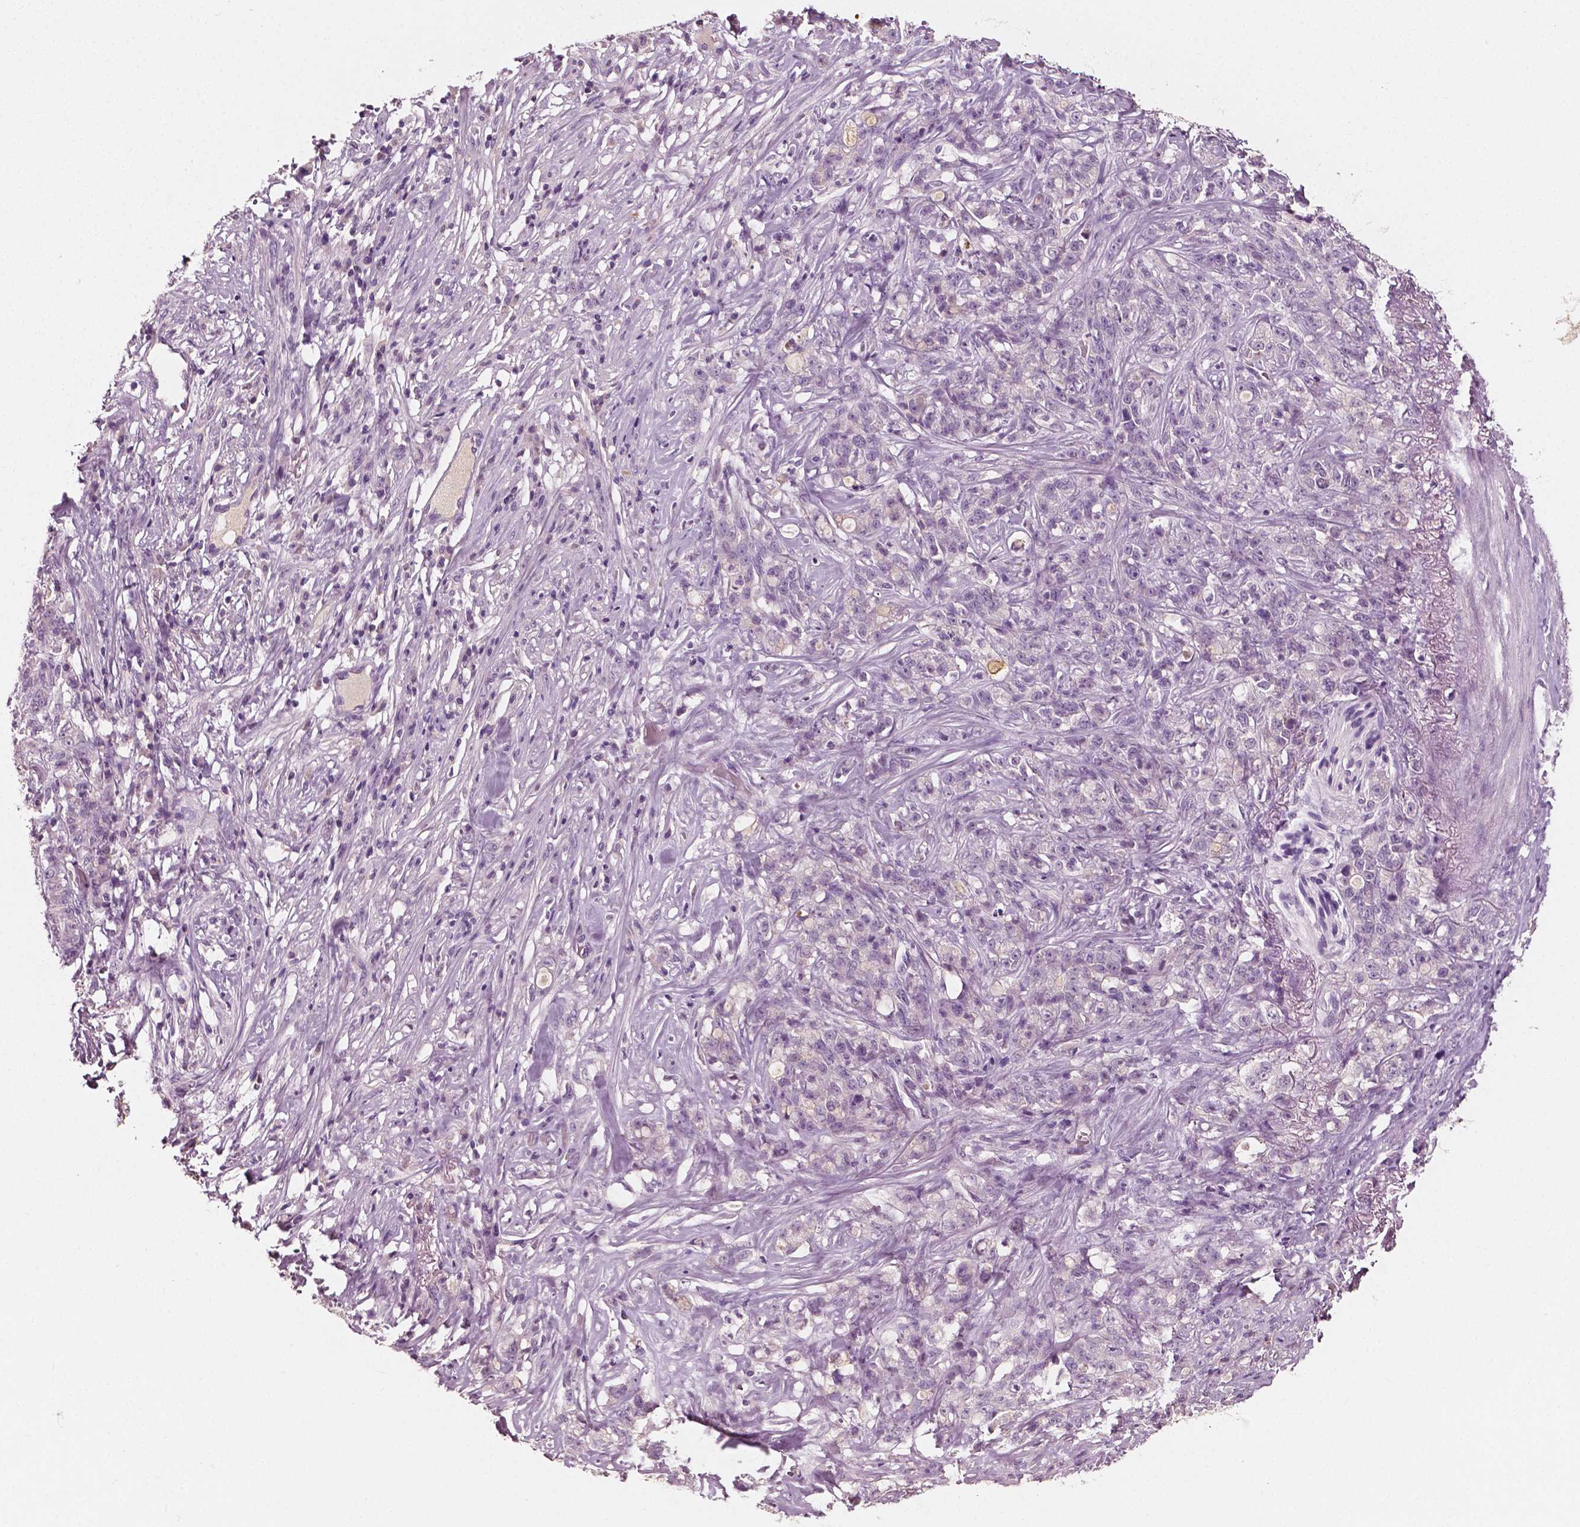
{"staining": {"intensity": "negative", "quantity": "none", "location": "none"}, "tissue": "stomach cancer", "cell_type": "Tumor cells", "image_type": "cancer", "snomed": [{"axis": "morphology", "description": "Adenocarcinoma, NOS"}, {"axis": "topography", "description": "Stomach, lower"}], "caption": "DAB (3,3'-diaminobenzidine) immunohistochemical staining of stomach adenocarcinoma reveals no significant staining in tumor cells.", "gene": "APOA4", "patient": {"sex": "male", "age": 88}}